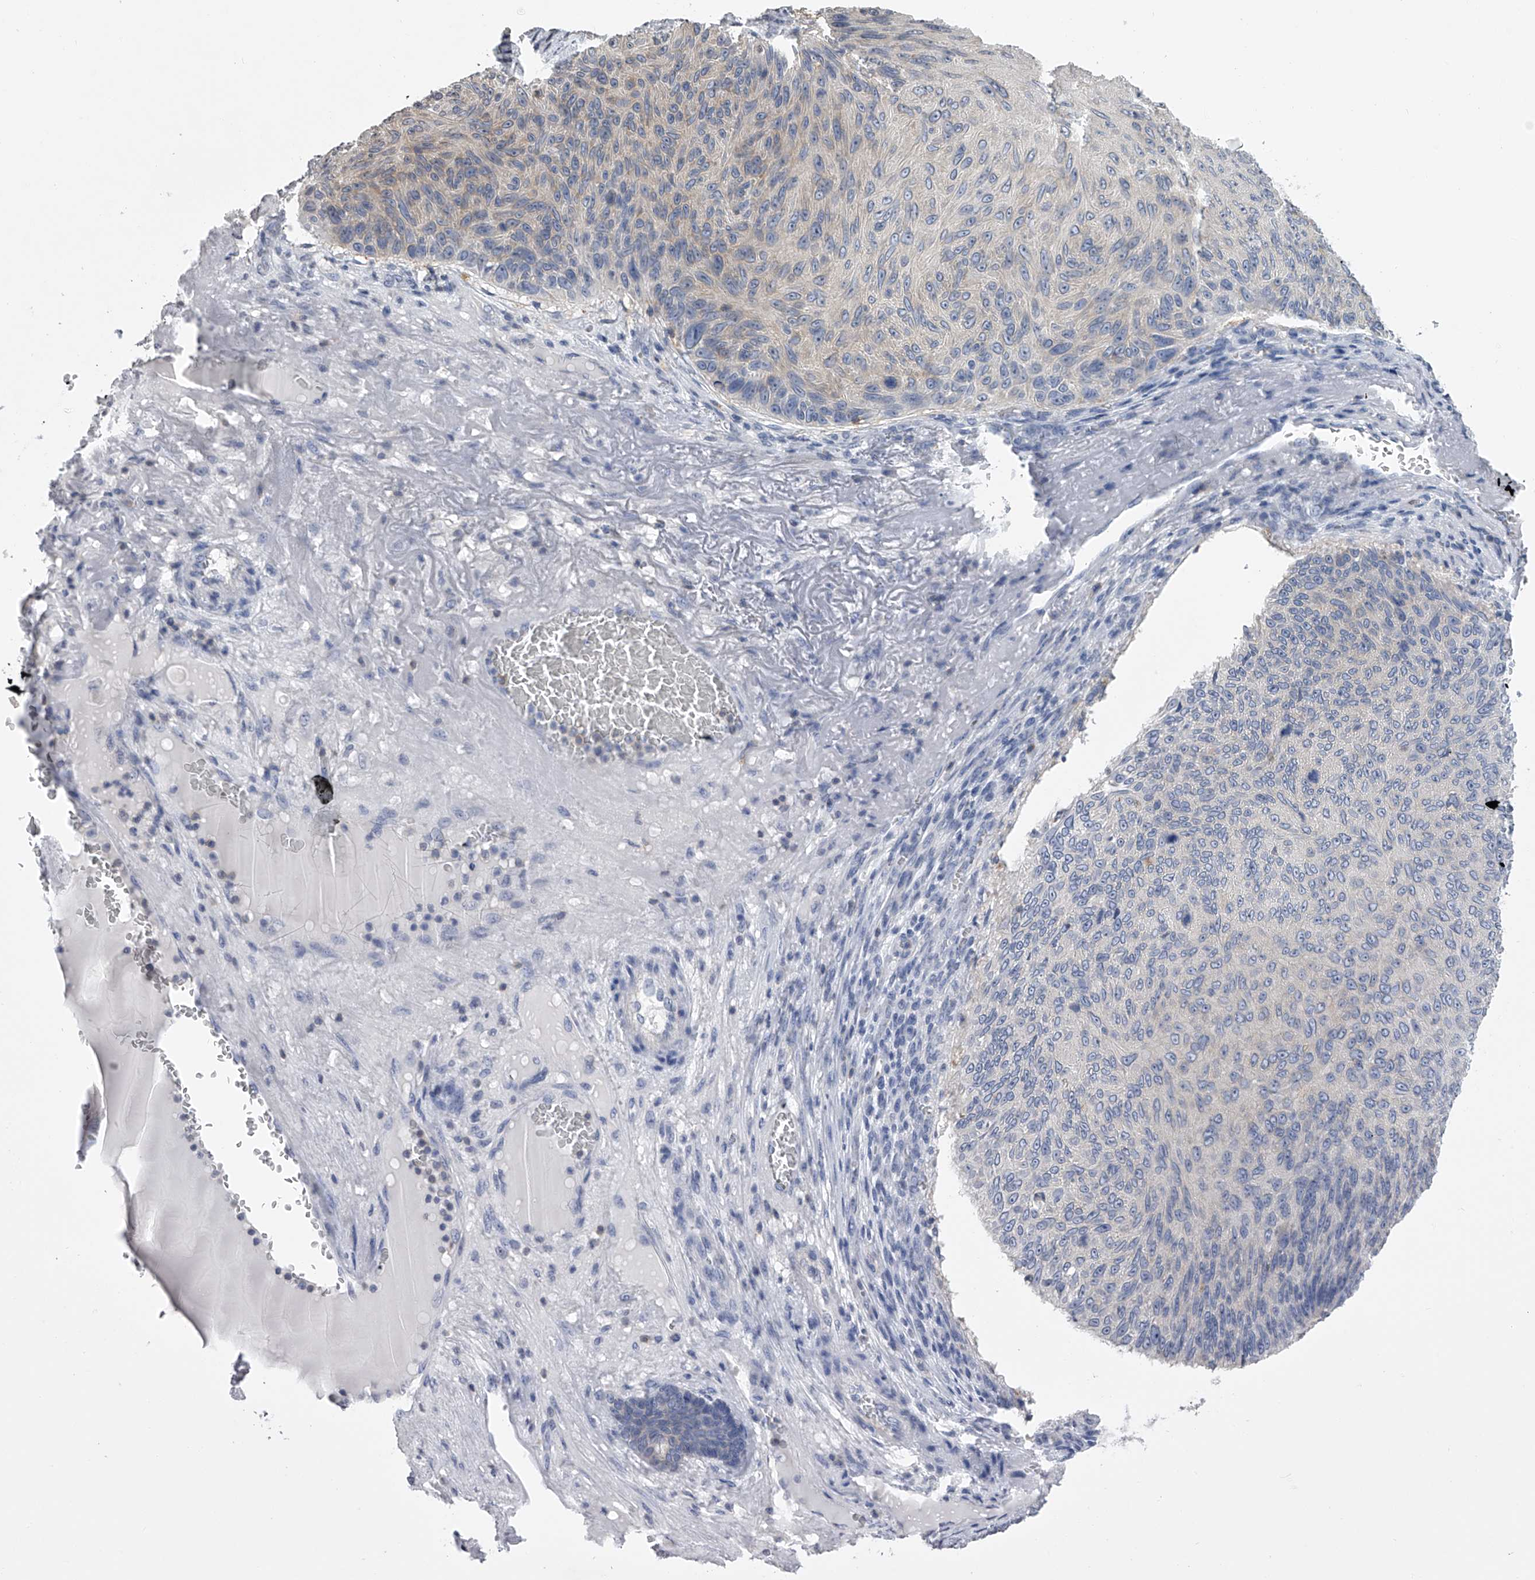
{"staining": {"intensity": "negative", "quantity": "none", "location": "none"}, "tissue": "skin cancer", "cell_type": "Tumor cells", "image_type": "cancer", "snomed": [{"axis": "morphology", "description": "Squamous cell carcinoma, NOS"}, {"axis": "topography", "description": "Skin"}], "caption": "Immunohistochemistry histopathology image of neoplastic tissue: human skin cancer (squamous cell carcinoma) stained with DAB exhibits no significant protein positivity in tumor cells.", "gene": "TASP1", "patient": {"sex": "female", "age": 88}}